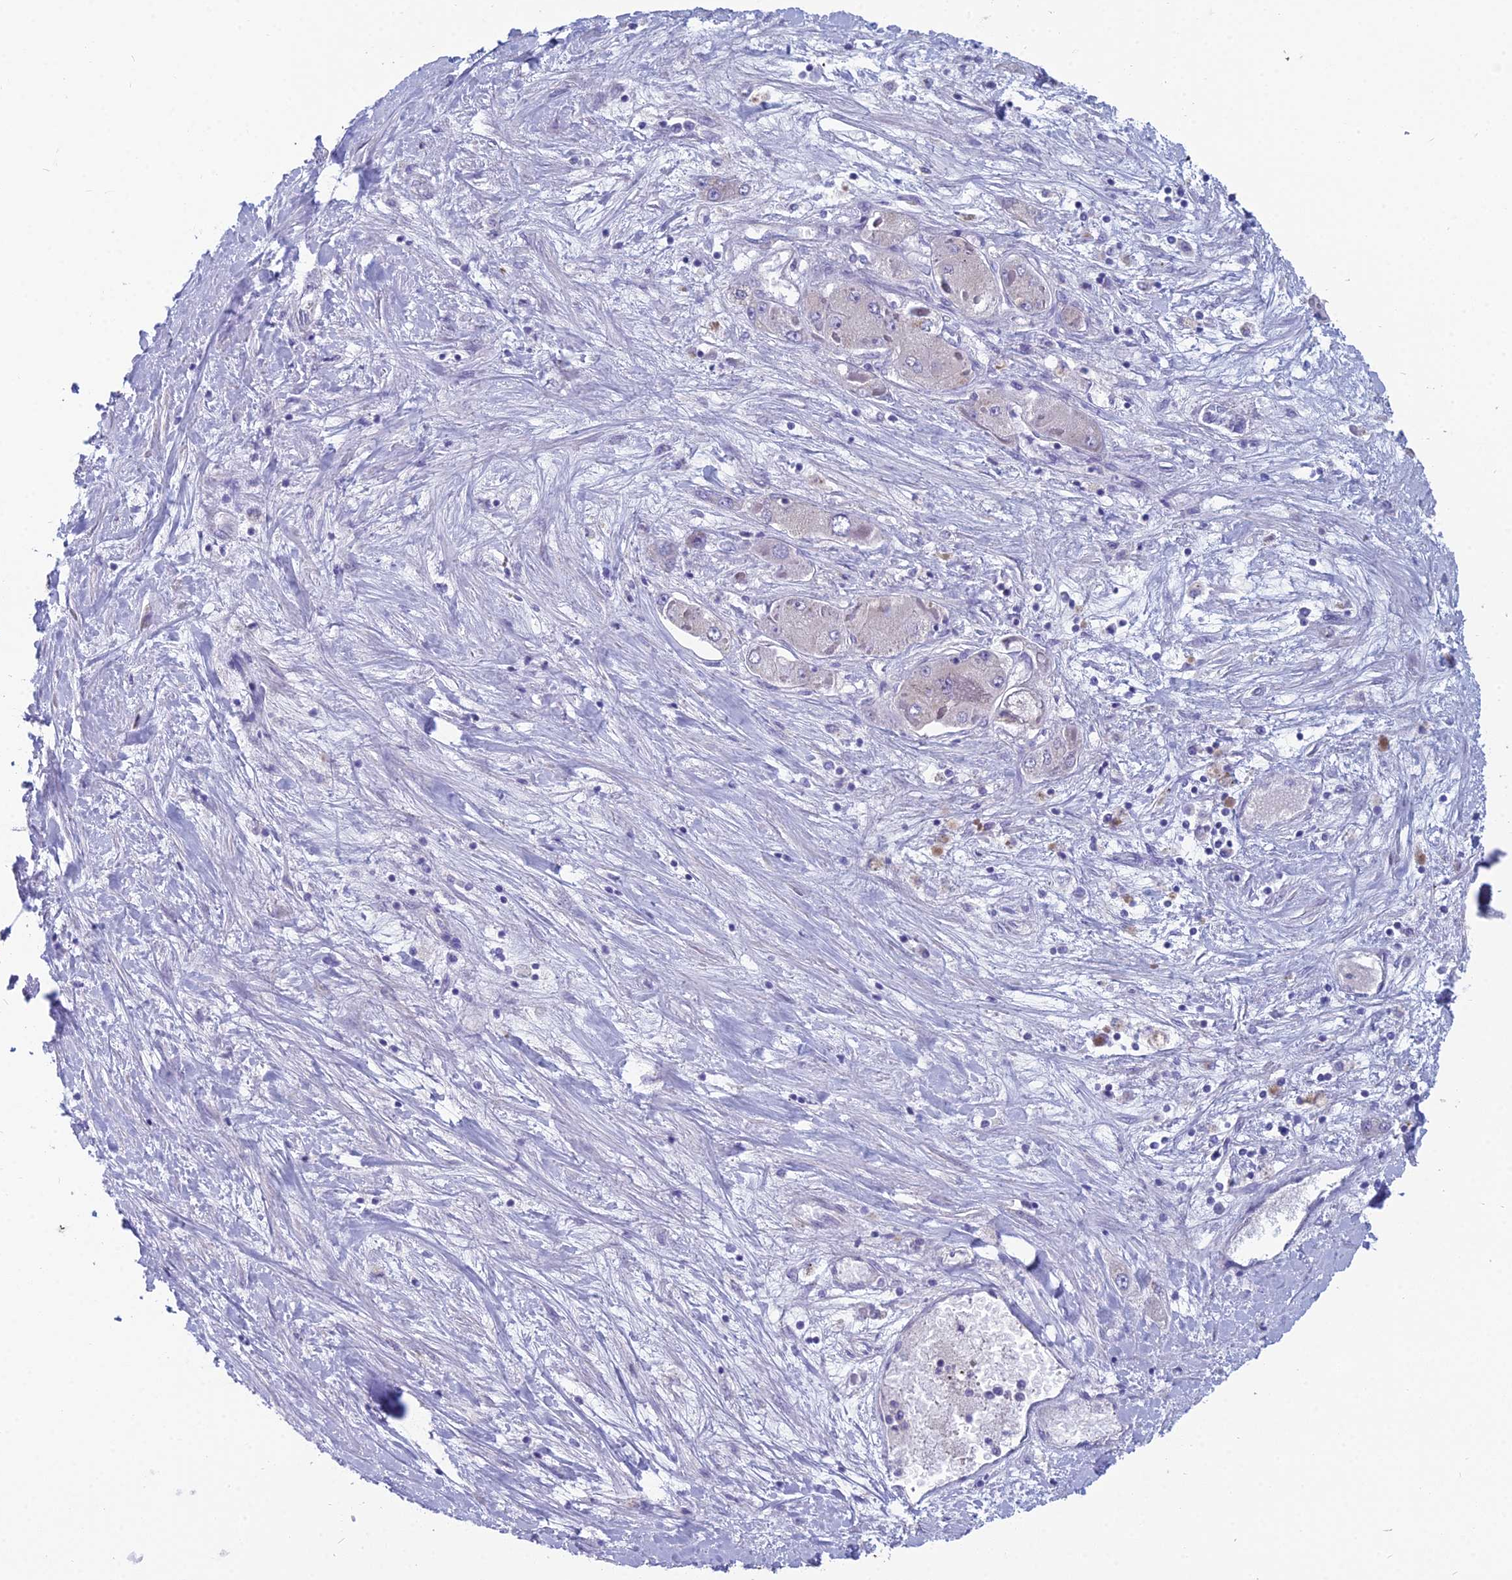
{"staining": {"intensity": "negative", "quantity": "none", "location": "none"}, "tissue": "liver cancer", "cell_type": "Tumor cells", "image_type": "cancer", "snomed": [{"axis": "morphology", "description": "Carcinoma, Hepatocellular, NOS"}, {"axis": "topography", "description": "Liver"}], "caption": "A high-resolution photomicrograph shows immunohistochemistry (IHC) staining of hepatocellular carcinoma (liver), which reveals no significant positivity in tumor cells.", "gene": "RBM41", "patient": {"sex": "female", "age": 73}}